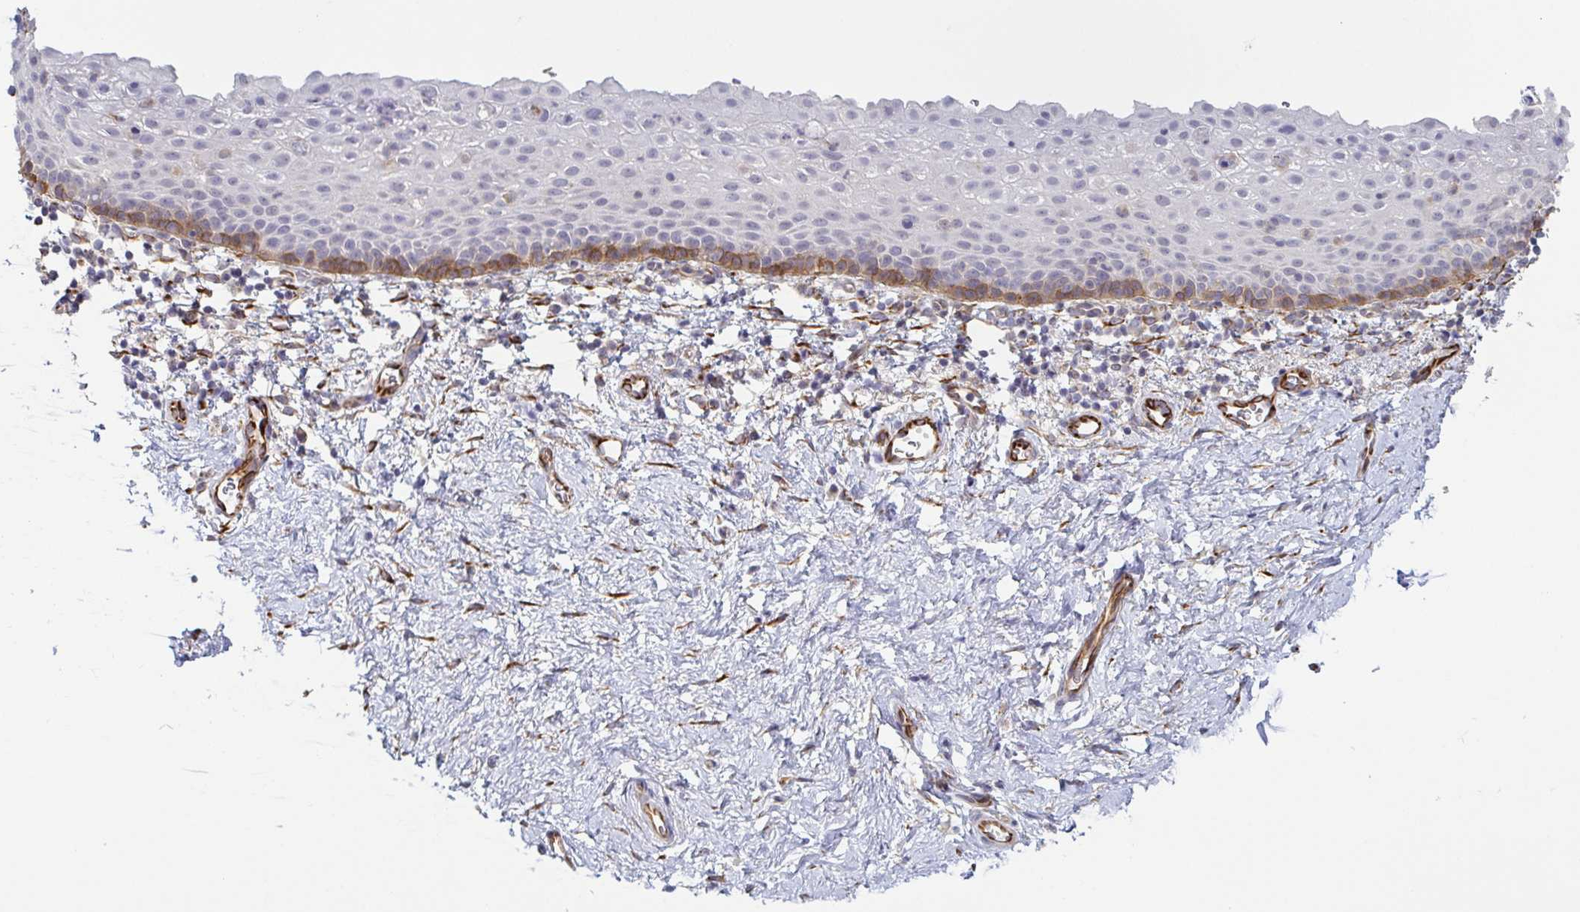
{"staining": {"intensity": "moderate", "quantity": "<25%", "location": "cytoplasmic/membranous"}, "tissue": "vagina", "cell_type": "Squamous epithelial cells", "image_type": "normal", "snomed": [{"axis": "morphology", "description": "Normal tissue, NOS"}, {"axis": "topography", "description": "Vagina"}], "caption": "The image reveals a brown stain indicating the presence of a protein in the cytoplasmic/membranous of squamous epithelial cells in vagina.", "gene": "COL17A1", "patient": {"sex": "female", "age": 61}}